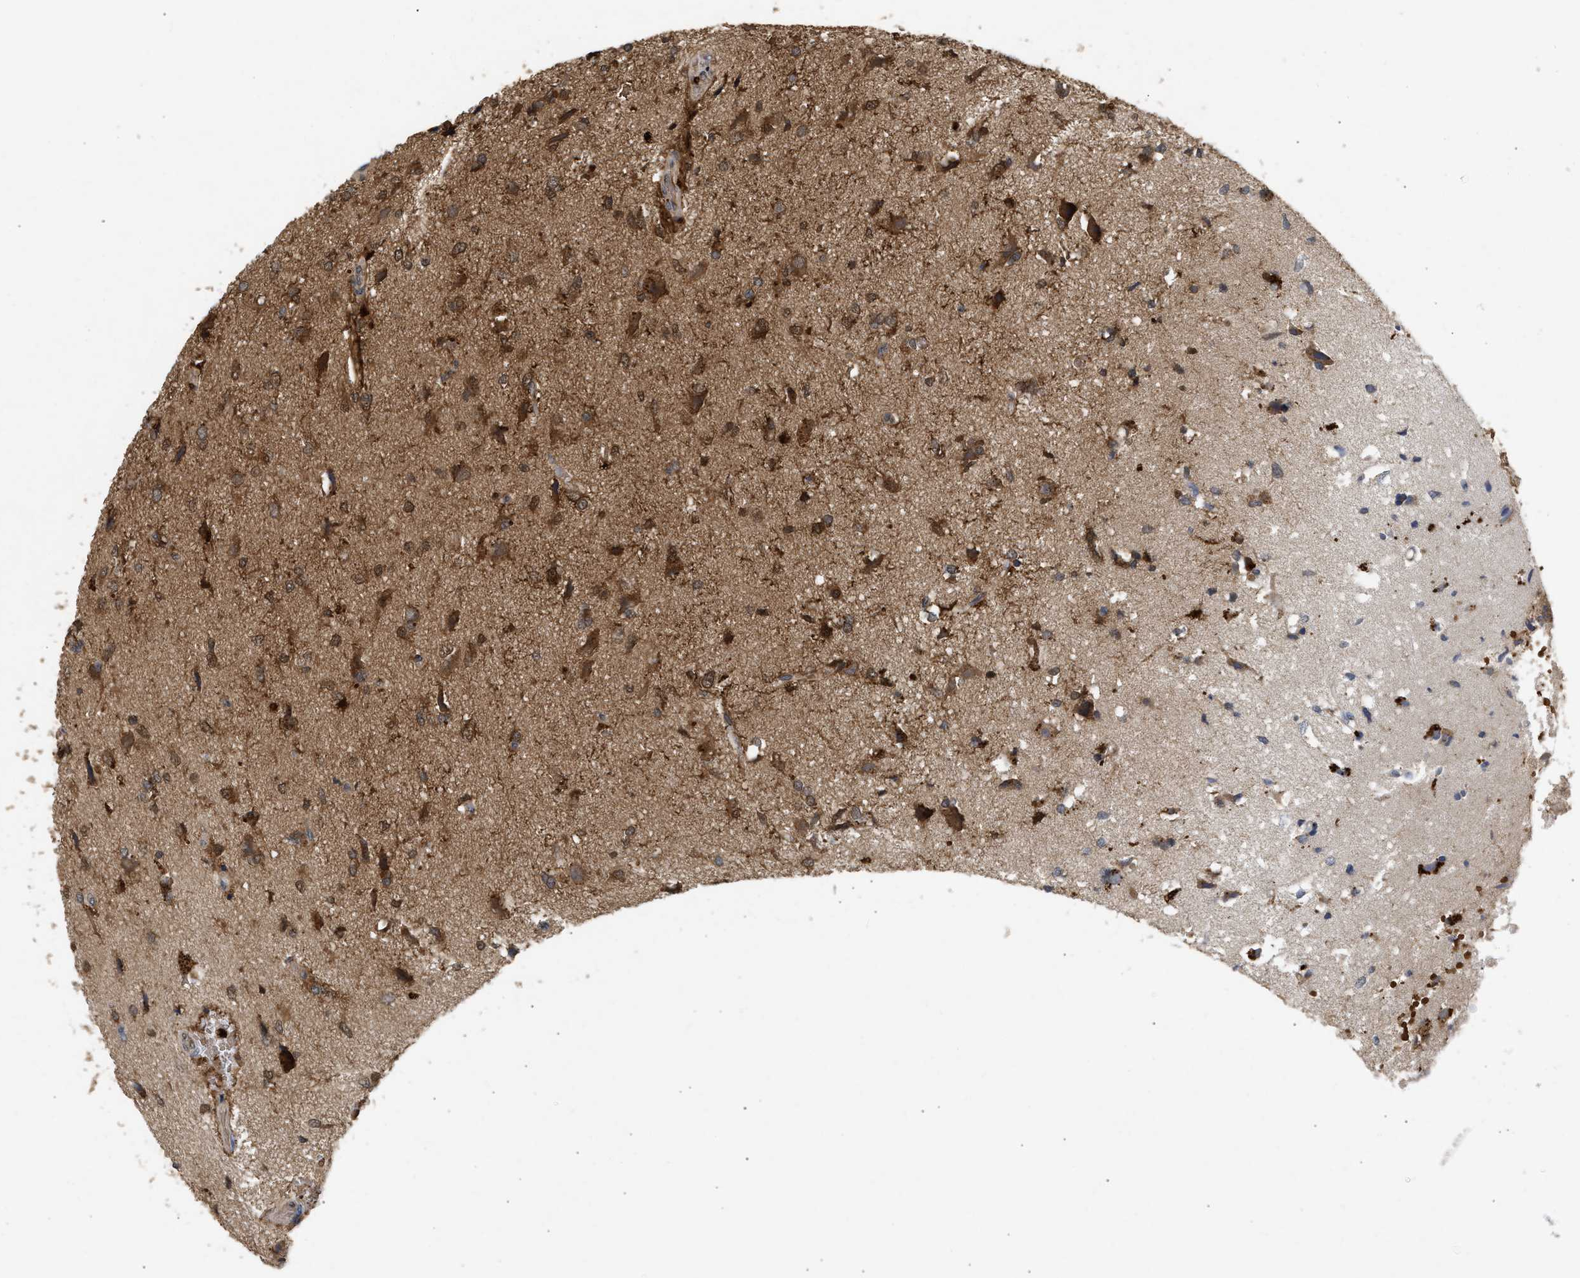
{"staining": {"intensity": "strong", "quantity": ">75%", "location": "cytoplasmic/membranous,nuclear"}, "tissue": "glioma", "cell_type": "Tumor cells", "image_type": "cancer", "snomed": [{"axis": "morphology", "description": "Glioma, malignant, High grade"}, {"axis": "topography", "description": "Brain"}], "caption": "This image displays immunohistochemistry (IHC) staining of glioma, with high strong cytoplasmic/membranous and nuclear staining in about >75% of tumor cells.", "gene": "FITM1", "patient": {"sex": "female", "age": 59}}